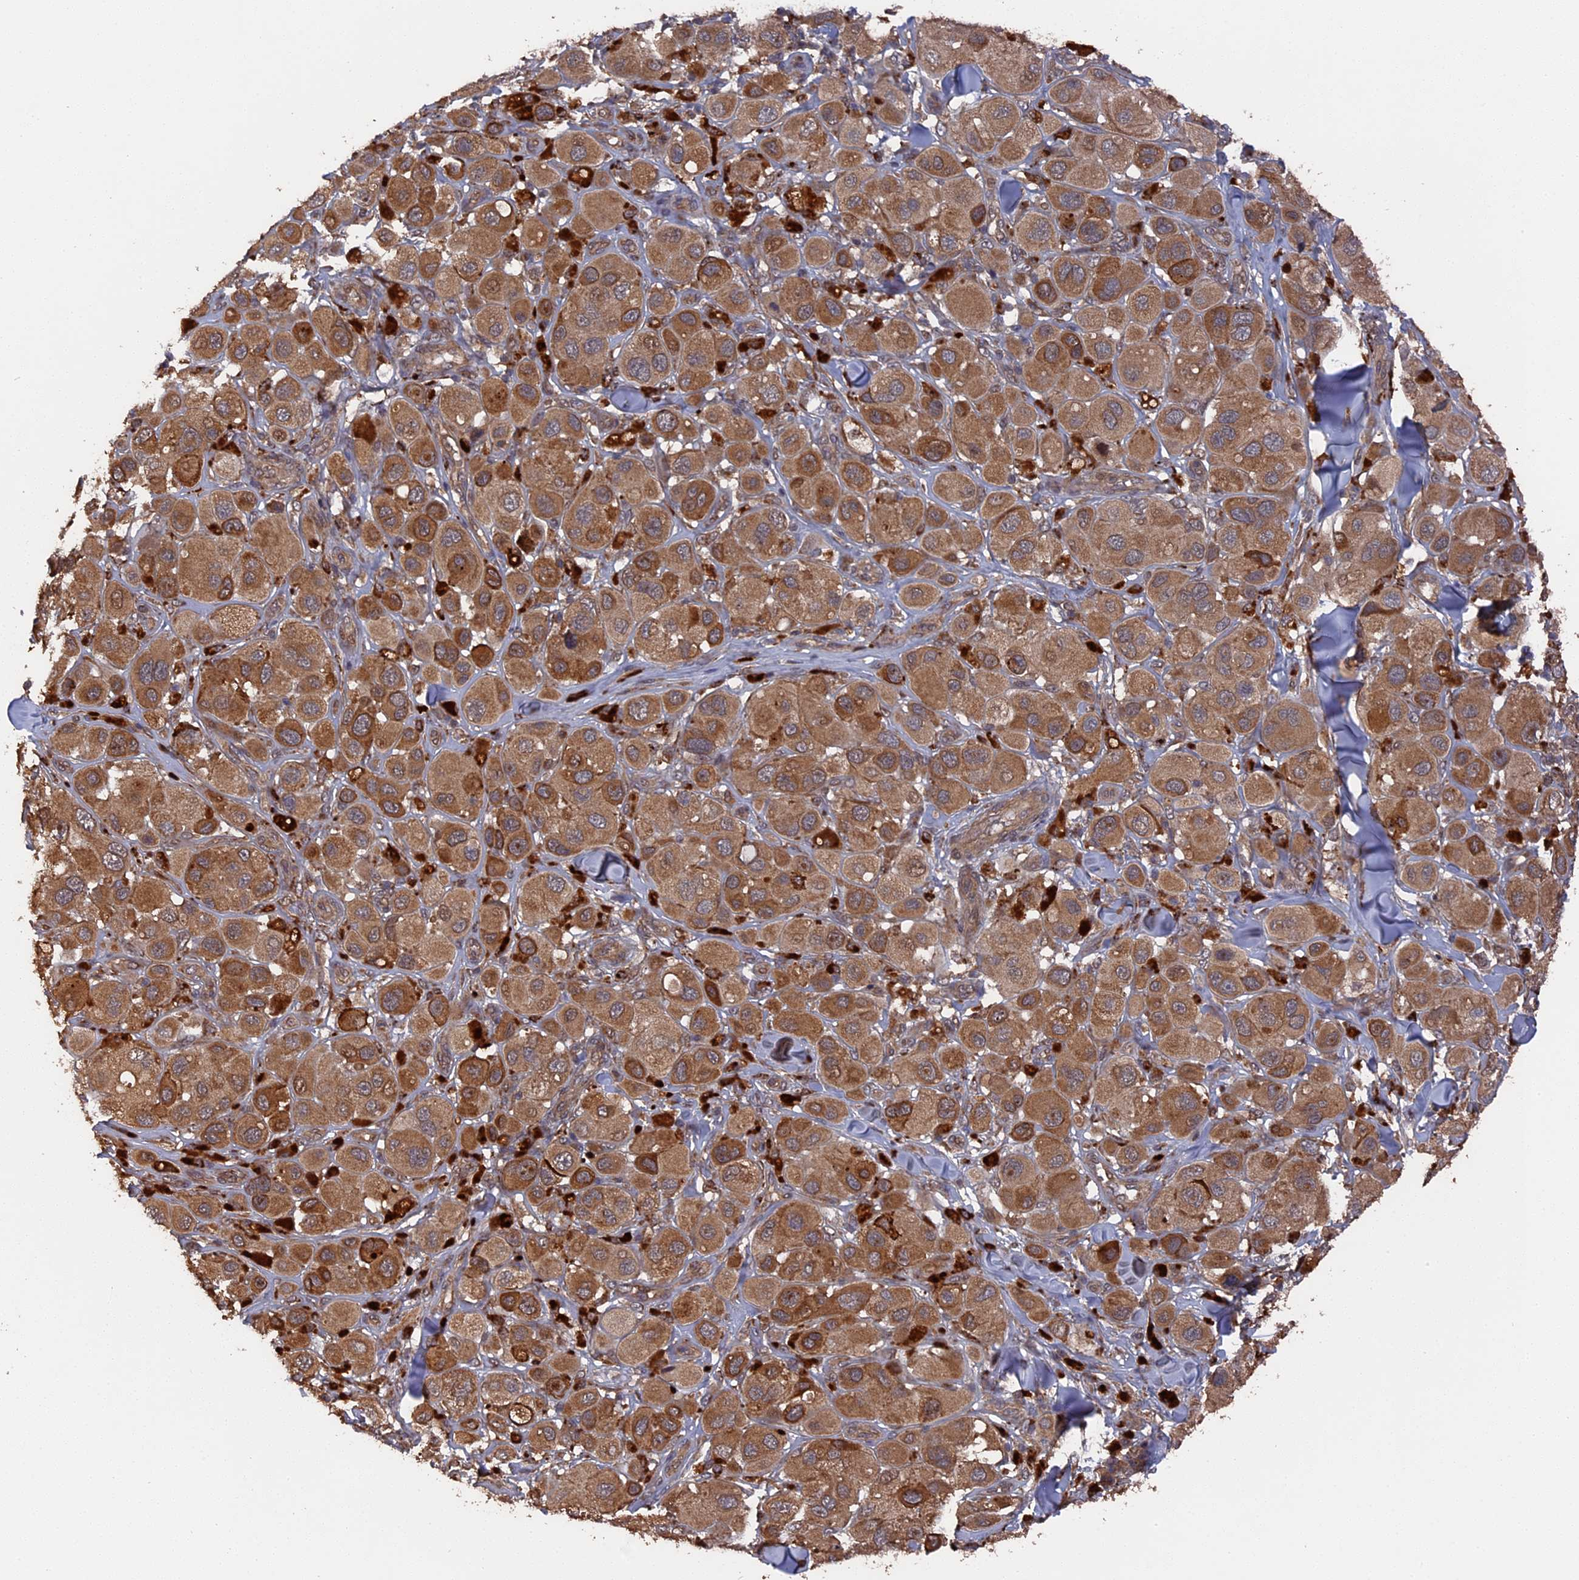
{"staining": {"intensity": "moderate", "quantity": ">75%", "location": "cytoplasmic/membranous"}, "tissue": "melanoma", "cell_type": "Tumor cells", "image_type": "cancer", "snomed": [{"axis": "morphology", "description": "Malignant melanoma, Metastatic site"}, {"axis": "topography", "description": "Skin"}], "caption": "Immunohistochemical staining of melanoma shows medium levels of moderate cytoplasmic/membranous staining in about >75% of tumor cells. Immunohistochemistry (ihc) stains the protein of interest in brown and the nuclei are stained blue.", "gene": "TELO2", "patient": {"sex": "male", "age": 41}}